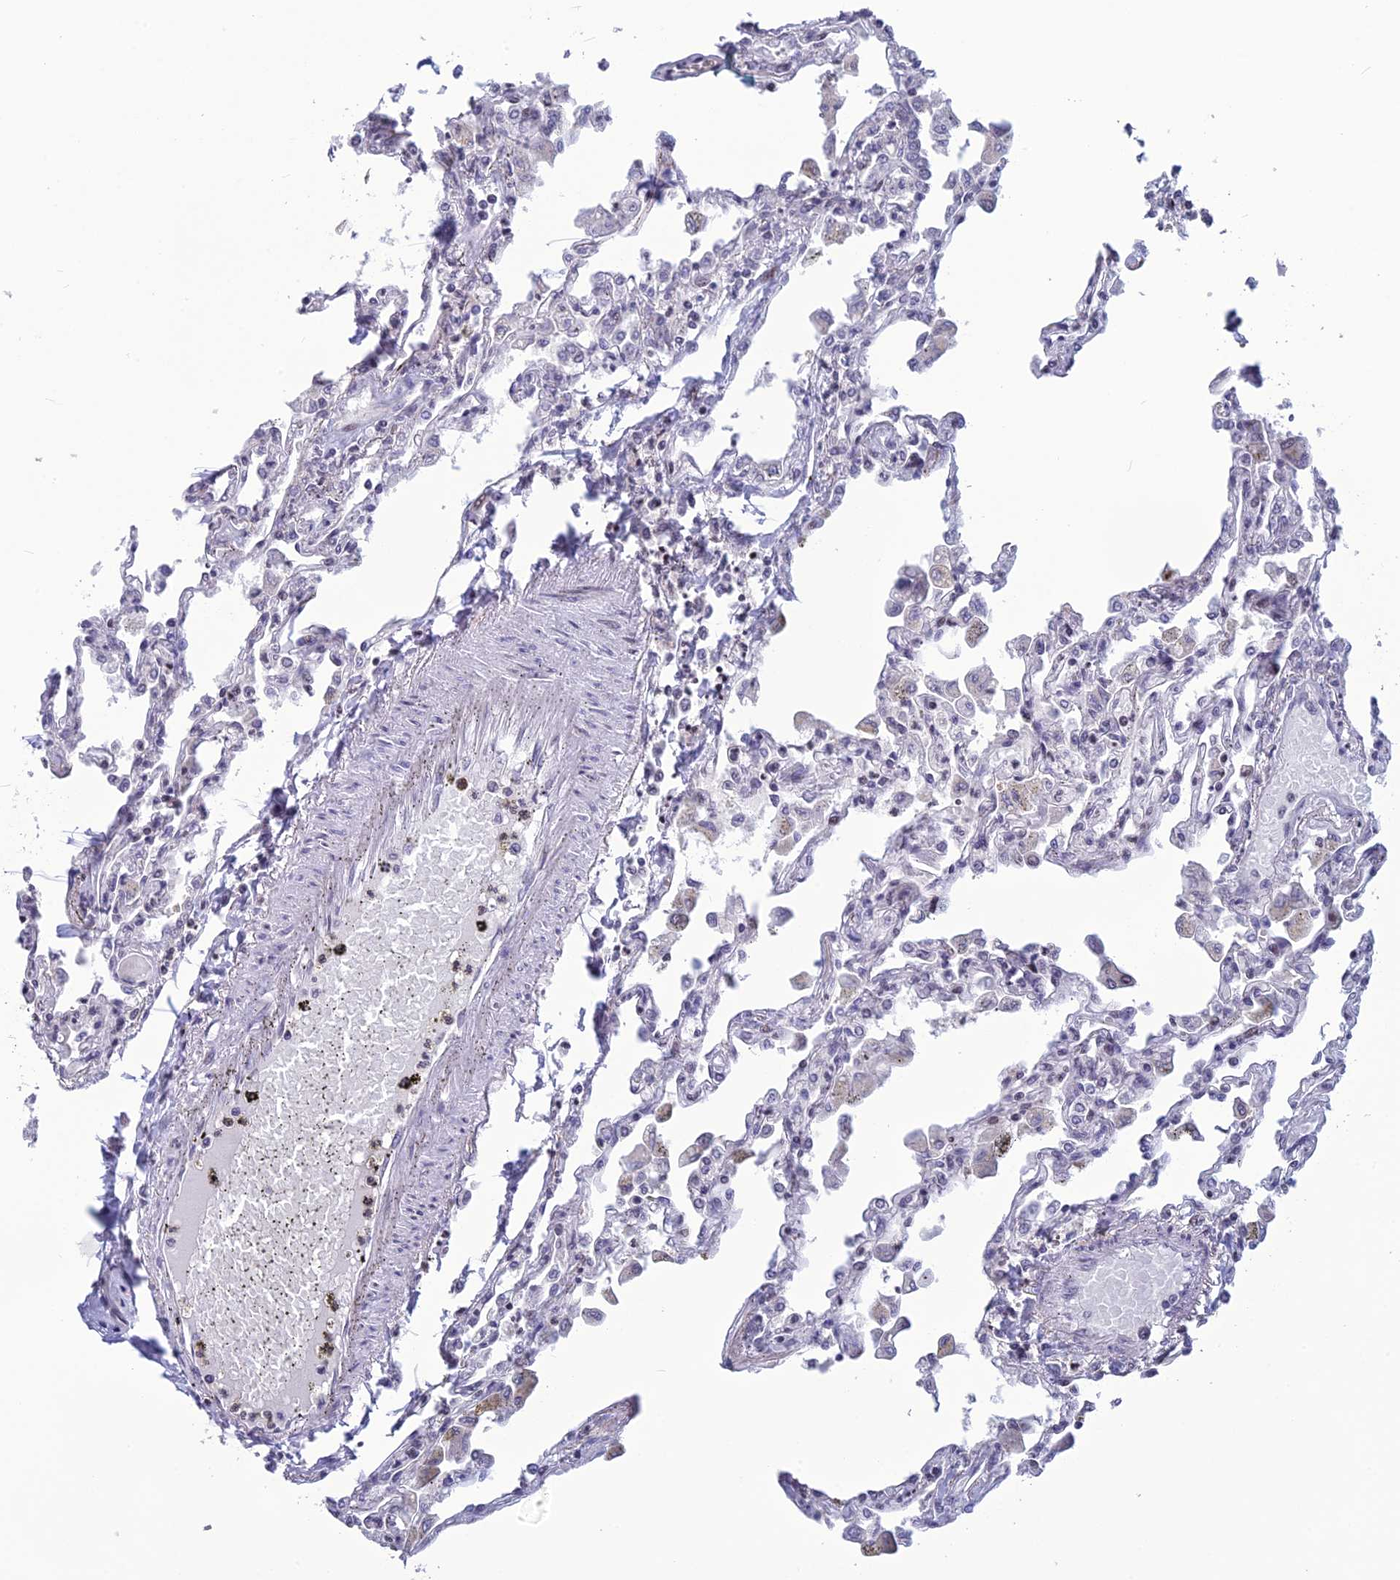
{"staining": {"intensity": "negative", "quantity": "none", "location": "none"}, "tissue": "lung", "cell_type": "Alveolar cells", "image_type": "normal", "snomed": [{"axis": "morphology", "description": "Normal tissue, NOS"}, {"axis": "topography", "description": "Bronchus"}, {"axis": "topography", "description": "Lung"}], "caption": "DAB immunohistochemical staining of benign lung displays no significant expression in alveolar cells.", "gene": "TMEM134", "patient": {"sex": "female", "age": 49}}